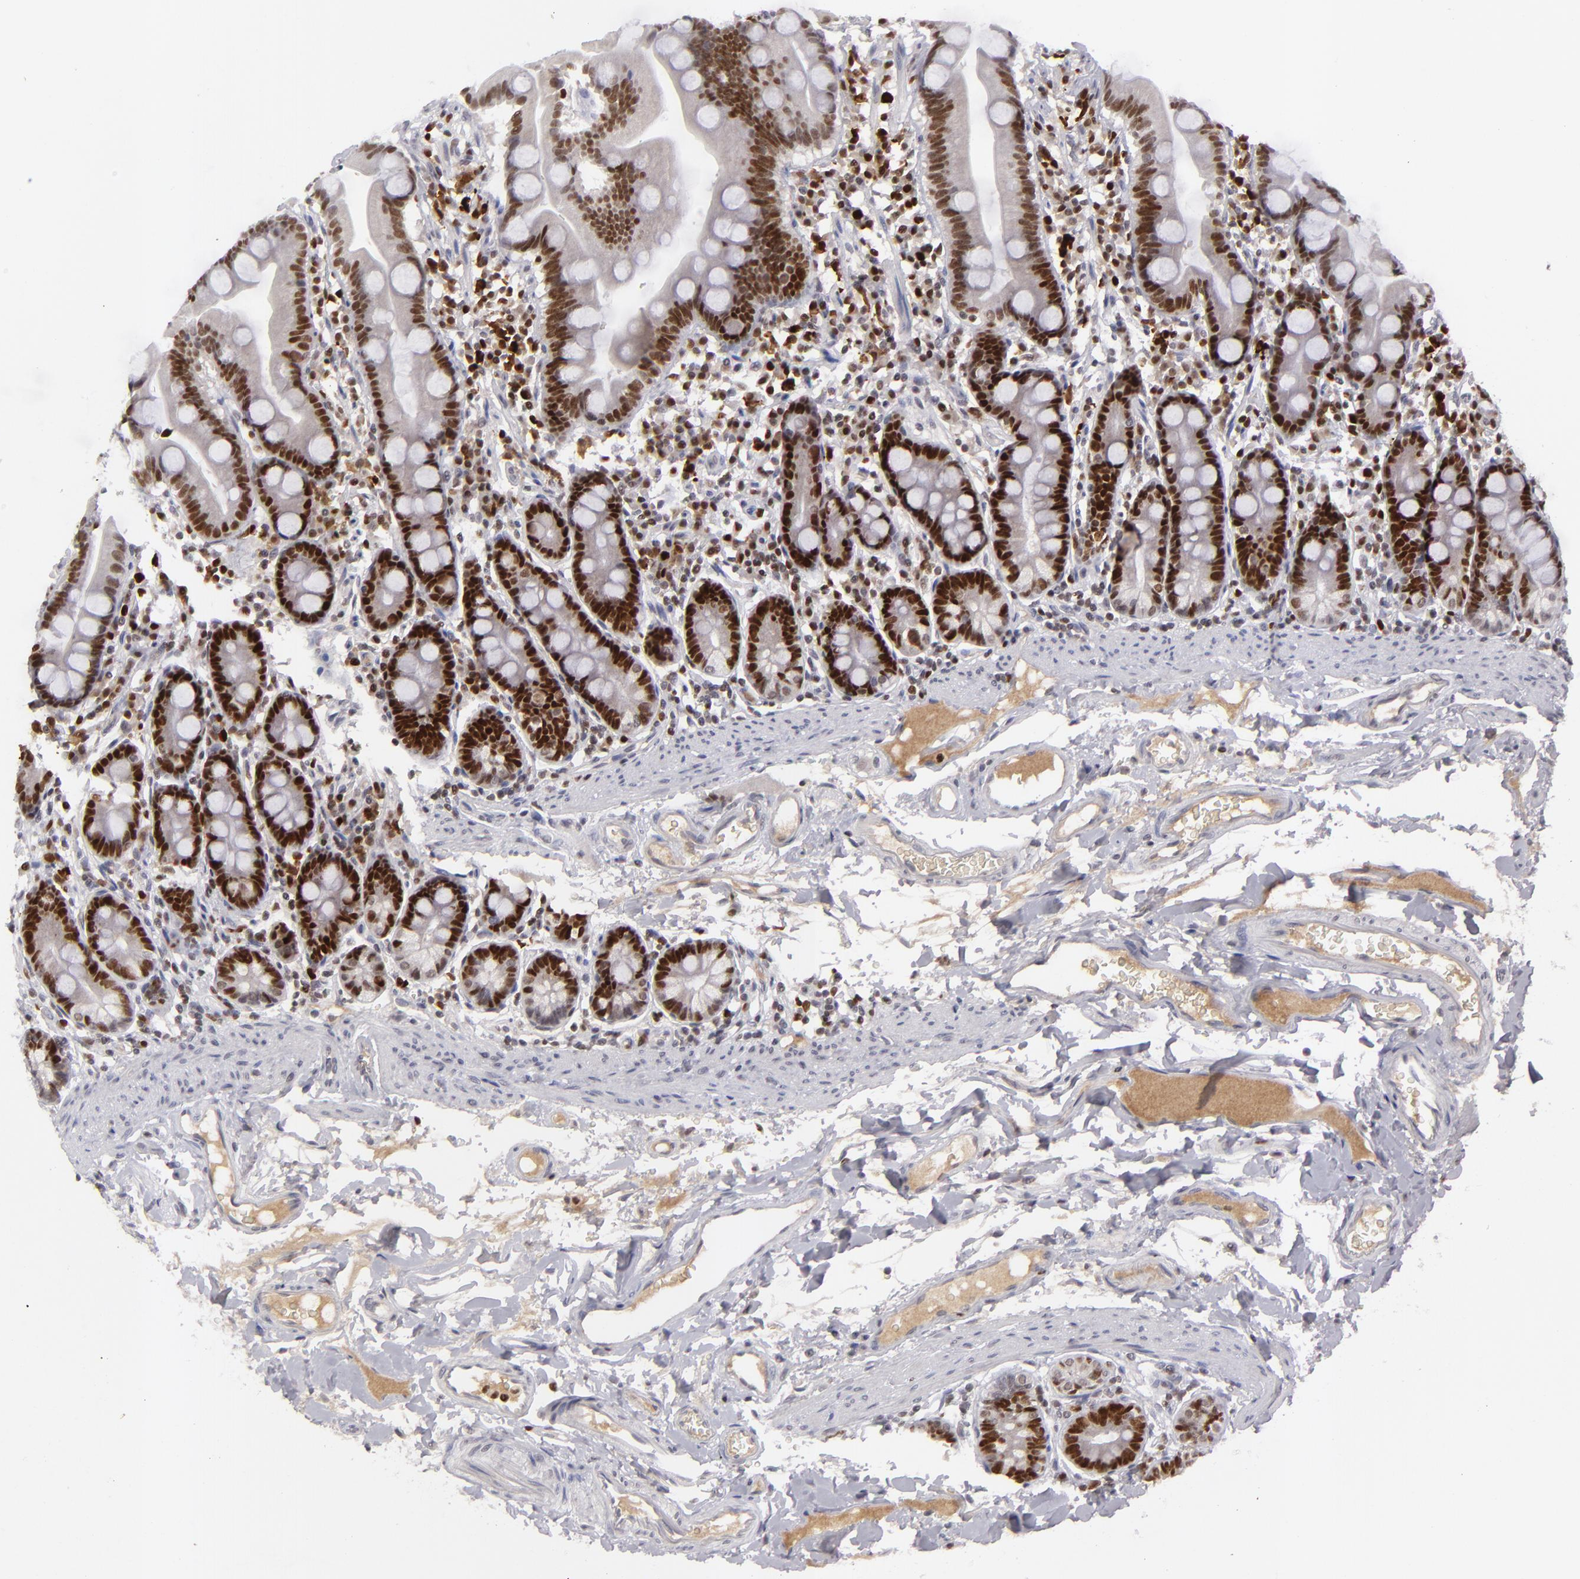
{"staining": {"intensity": "strong", "quantity": ">75%", "location": "nuclear"}, "tissue": "duodenum", "cell_type": "Glandular cells", "image_type": "normal", "snomed": [{"axis": "morphology", "description": "Normal tissue, NOS"}, {"axis": "topography", "description": "Duodenum"}], "caption": "Glandular cells show high levels of strong nuclear staining in approximately >75% of cells in benign human duodenum. The staining was performed using DAB, with brown indicating positive protein expression. Nuclei are stained blue with hematoxylin.", "gene": "FEN1", "patient": {"sex": "male", "age": 50}}